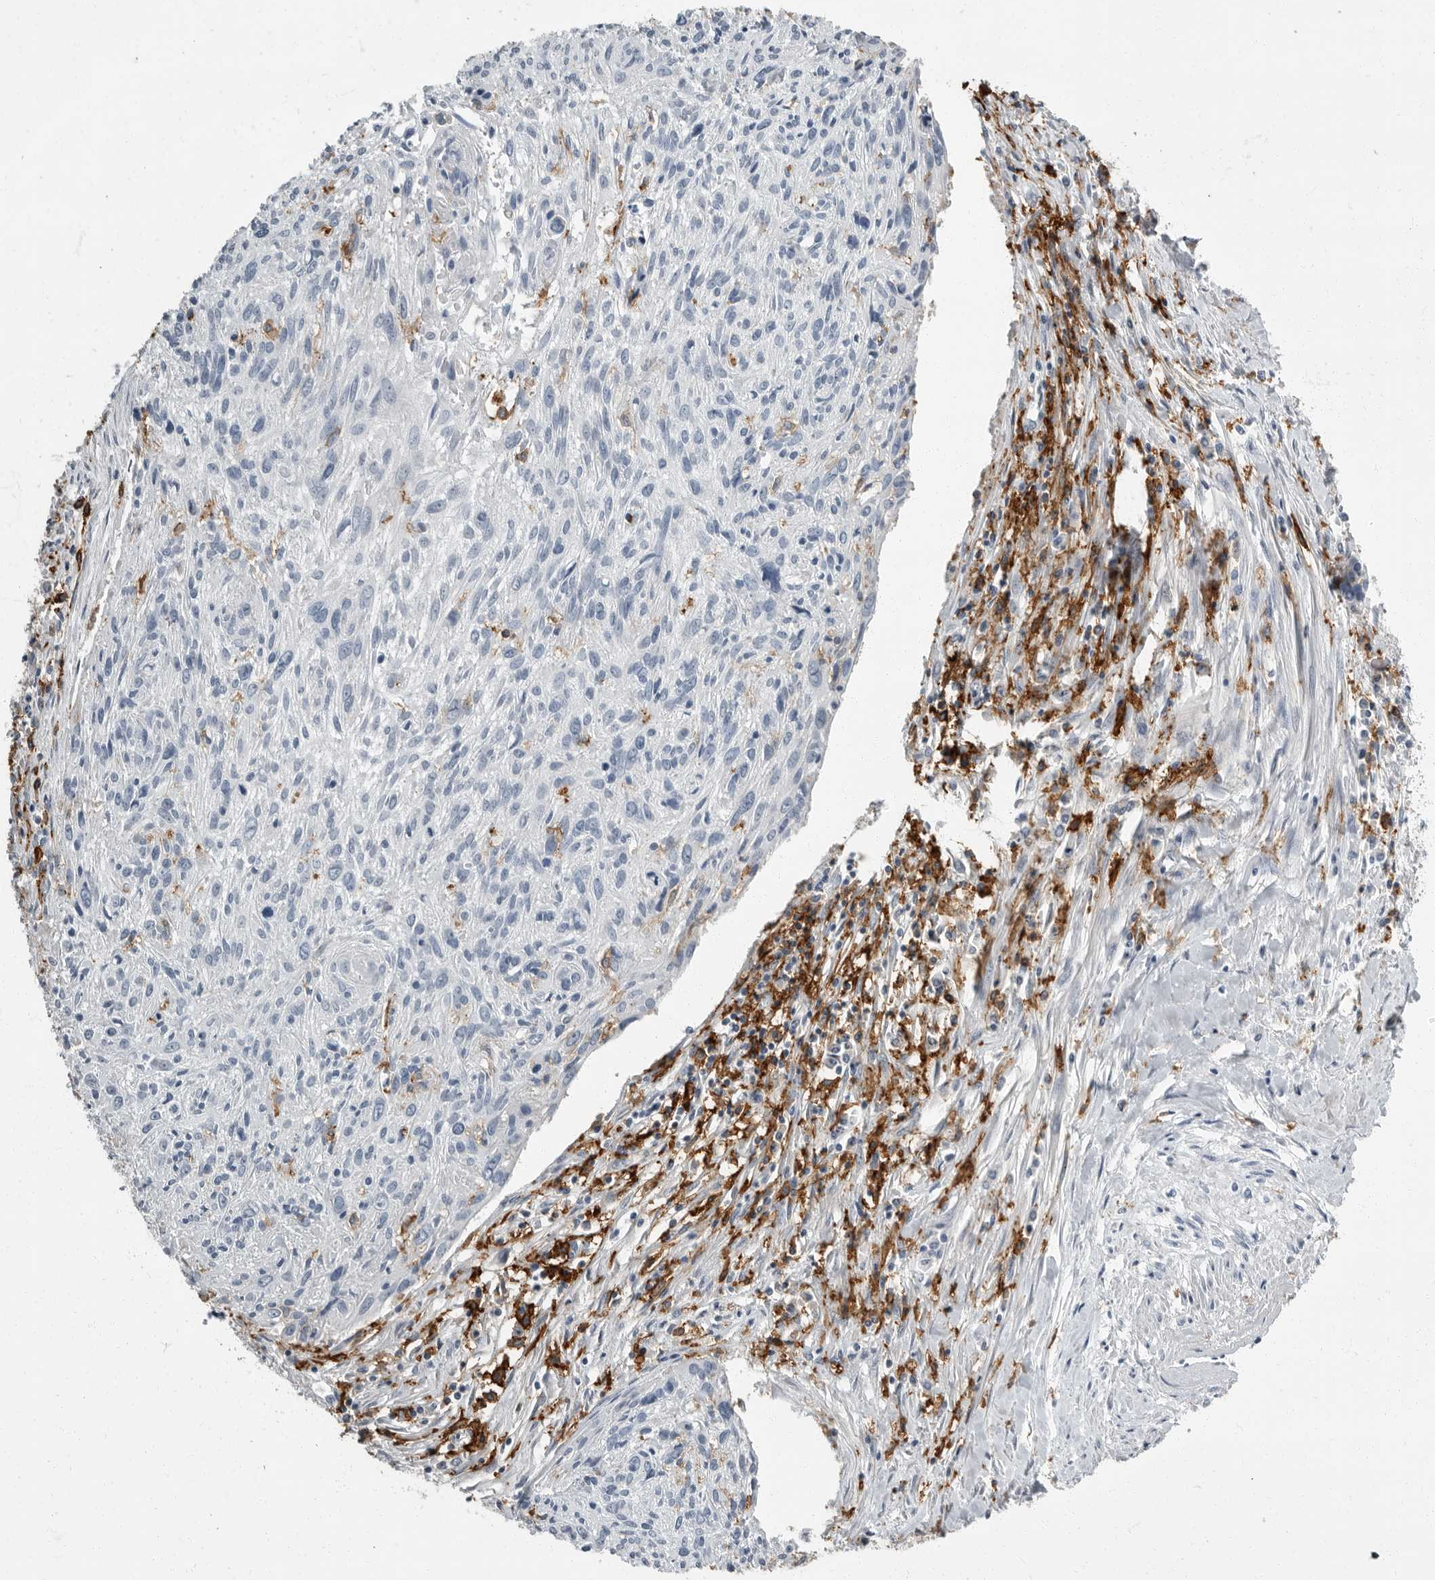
{"staining": {"intensity": "negative", "quantity": "none", "location": "none"}, "tissue": "cervical cancer", "cell_type": "Tumor cells", "image_type": "cancer", "snomed": [{"axis": "morphology", "description": "Squamous cell carcinoma, NOS"}, {"axis": "topography", "description": "Cervix"}], "caption": "Histopathology image shows no protein positivity in tumor cells of cervical cancer (squamous cell carcinoma) tissue.", "gene": "FCER1G", "patient": {"sex": "female", "age": 51}}